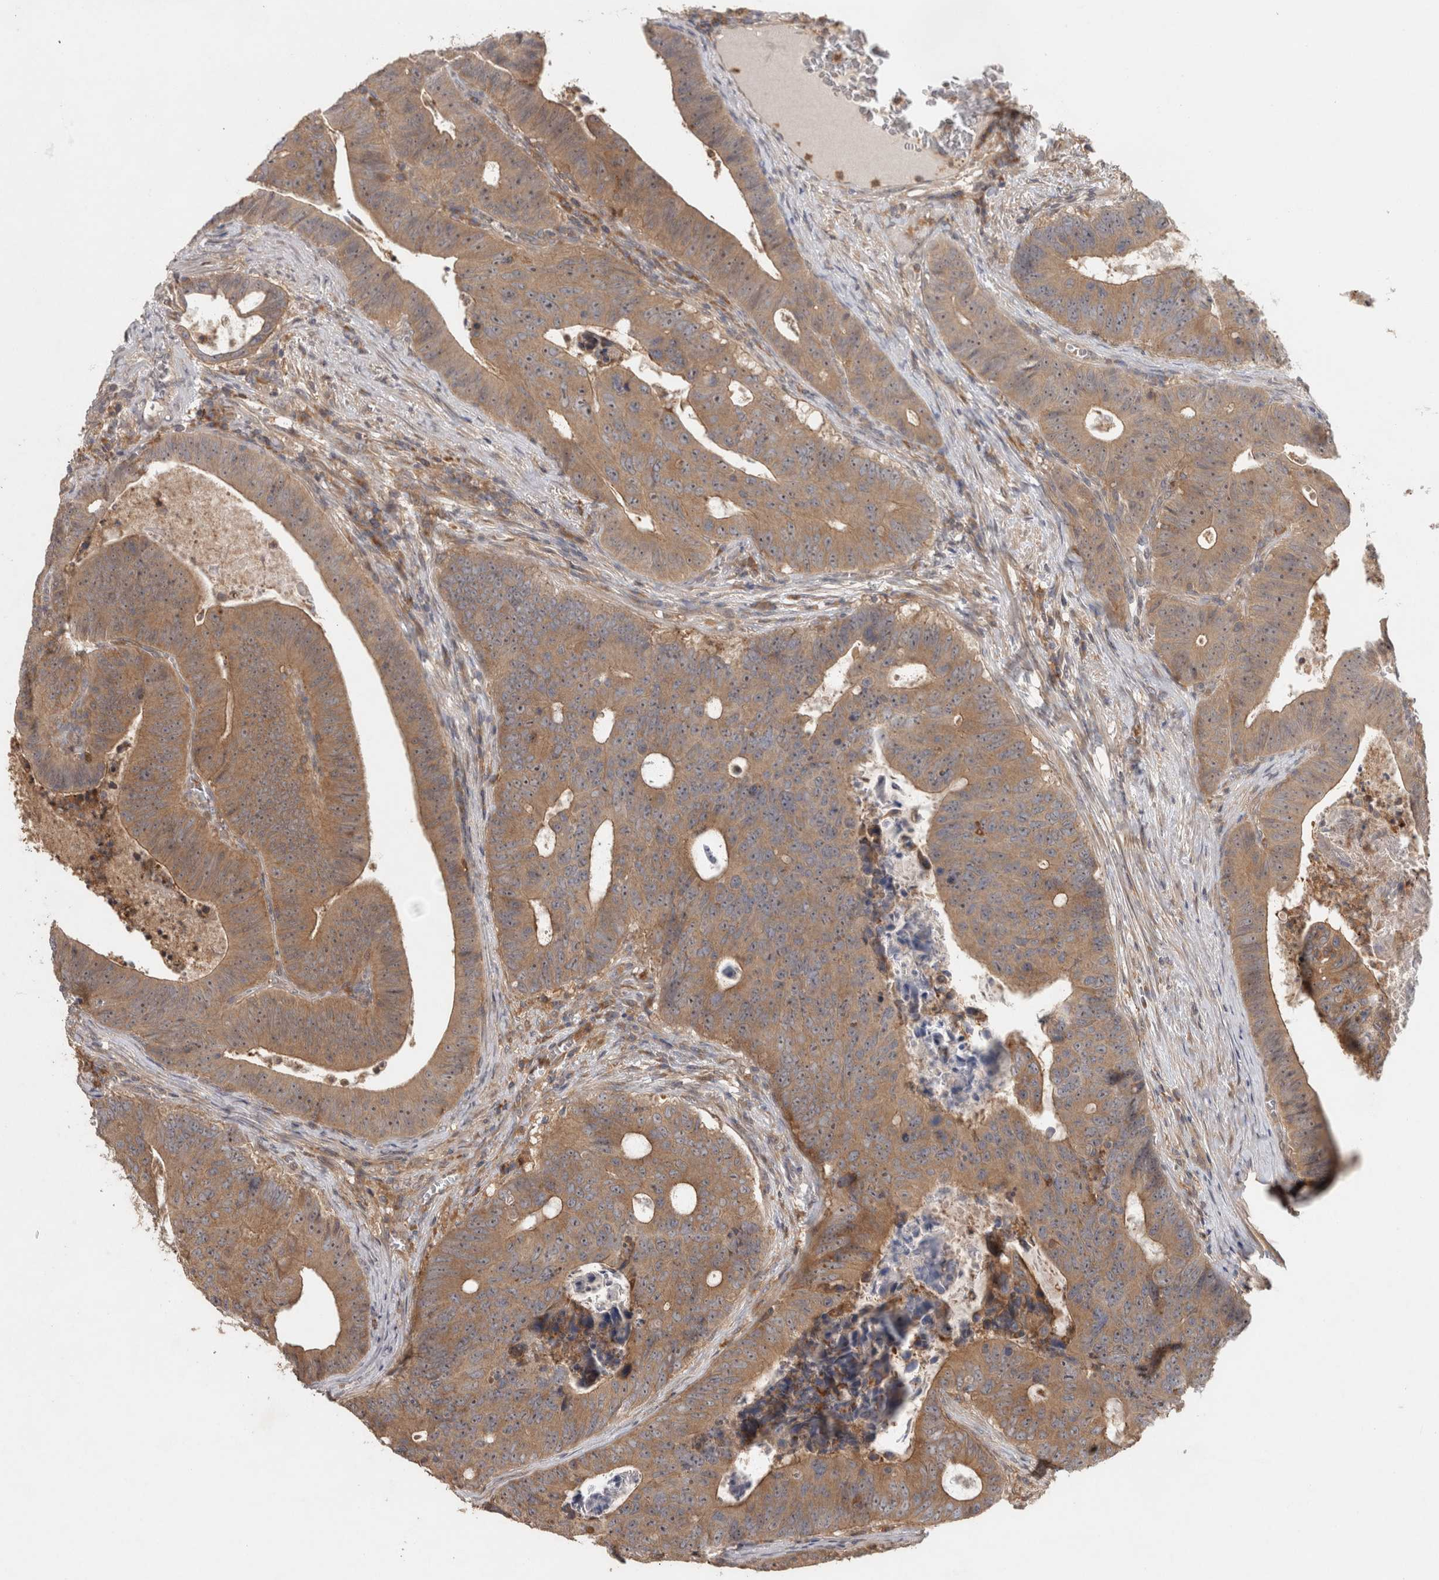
{"staining": {"intensity": "moderate", "quantity": ">75%", "location": "cytoplasmic/membranous,nuclear"}, "tissue": "colorectal cancer", "cell_type": "Tumor cells", "image_type": "cancer", "snomed": [{"axis": "morphology", "description": "Adenocarcinoma, NOS"}, {"axis": "topography", "description": "Colon"}], "caption": "A brown stain highlights moderate cytoplasmic/membranous and nuclear positivity of a protein in human colorectal adenocarcinoma tumor cells.", "gene": "VEPH1", "patient": {"sex": "male", "age": 87}}